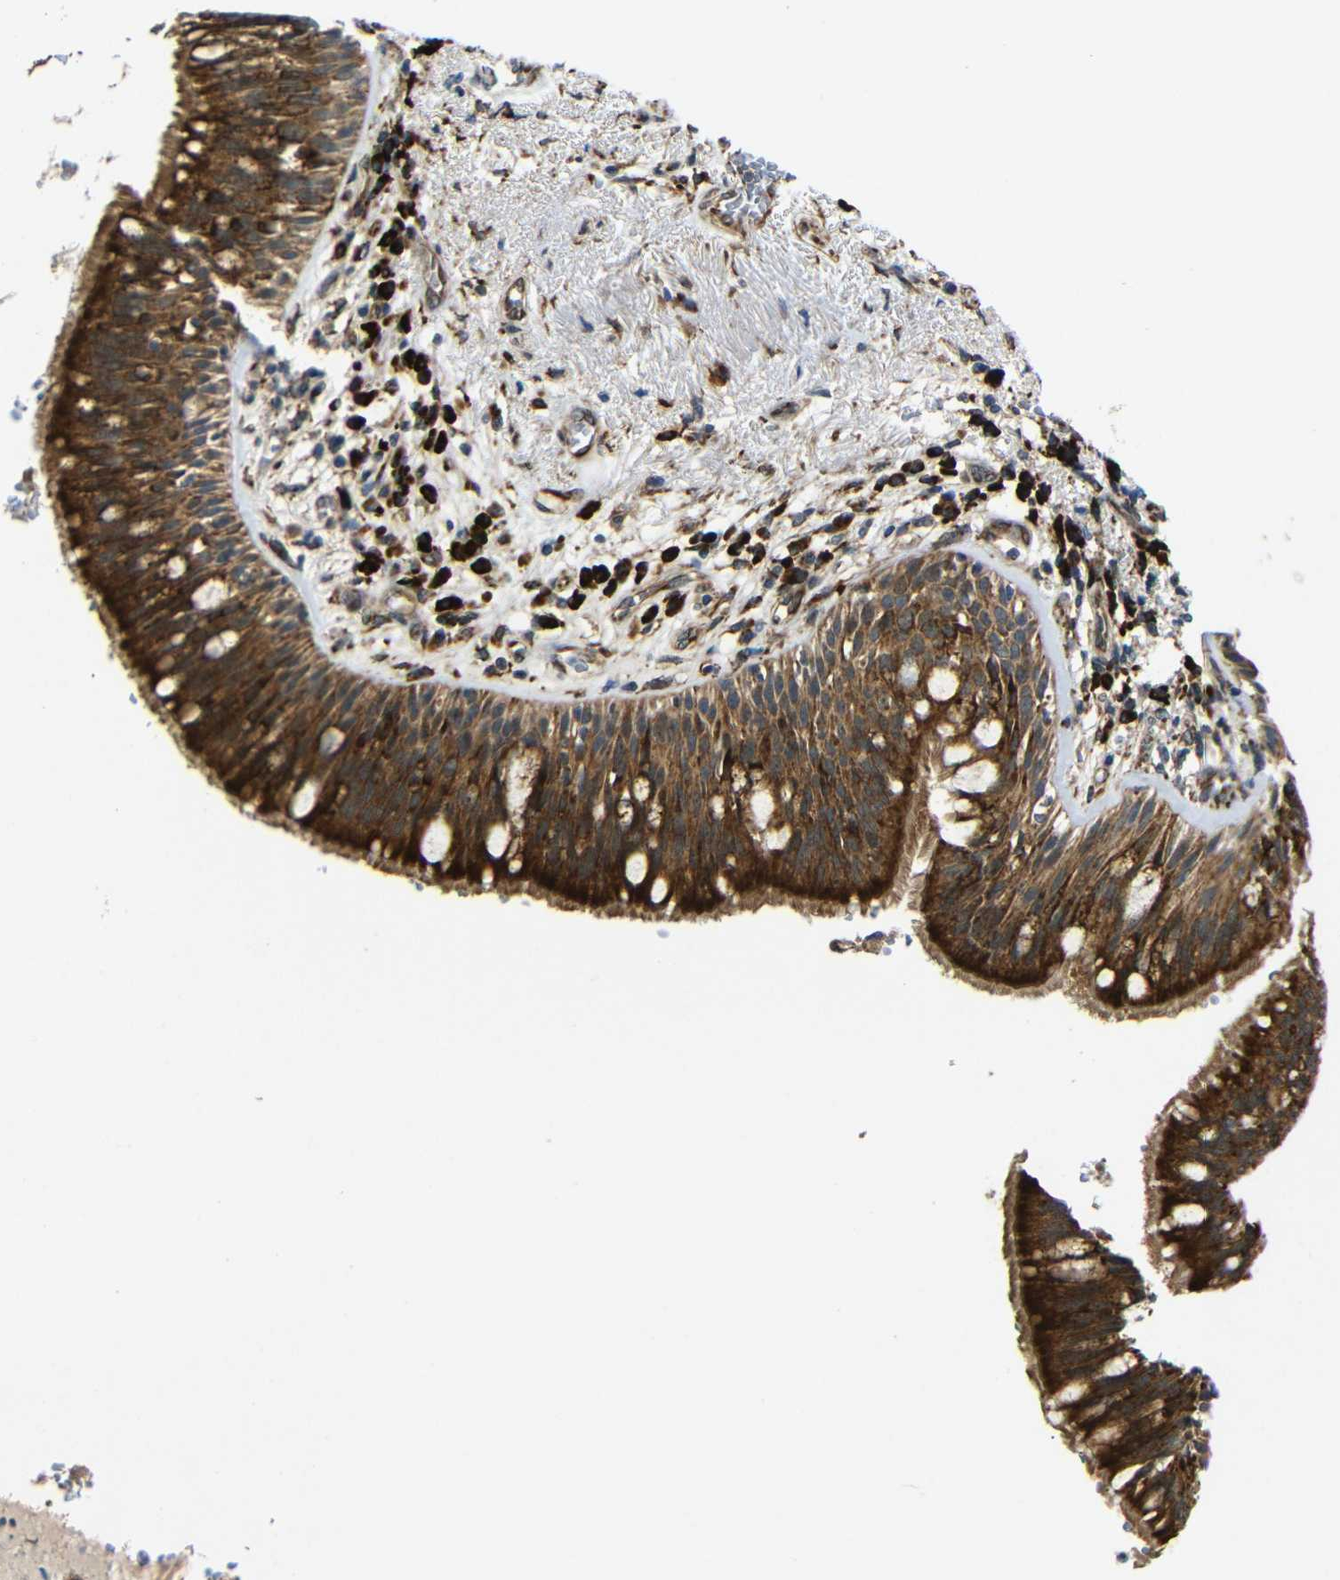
{"staining": {"intensity": "strong", "quantity": ">75%", "location": "cytoplasmic/membranous"}, "tissue": "bronchus", "cell_type": "Respiratory epithelial cells", "image_type": "normal", "snomed": [{"axis": "morphology", "description": "Normal tissue, NOS"}, {"axis": "morphology", "description": "Adenocarcinoma, NOS"}, {"axis": "morphology", "description": "Adenocarcinoma, metastatic, NOS"}, {"axis": "topography", "description": "Lymph node"}, {"axis": "topography", "description": "Bronchus"}, {"axis": "topography", "description": "Lung"}], "caption": "Protein staining of unremarkable bronchus exhibits strong cytoplasmic/membranous positivity in approximately >75% of respiratory epithelial cells. The protein is stained brown, and the nuclei are stained in blue (DAB IHC with brightfield microscopy, high magnification).", "gene": "KANK4", "patient": {"sex": "female", "age": 54}}